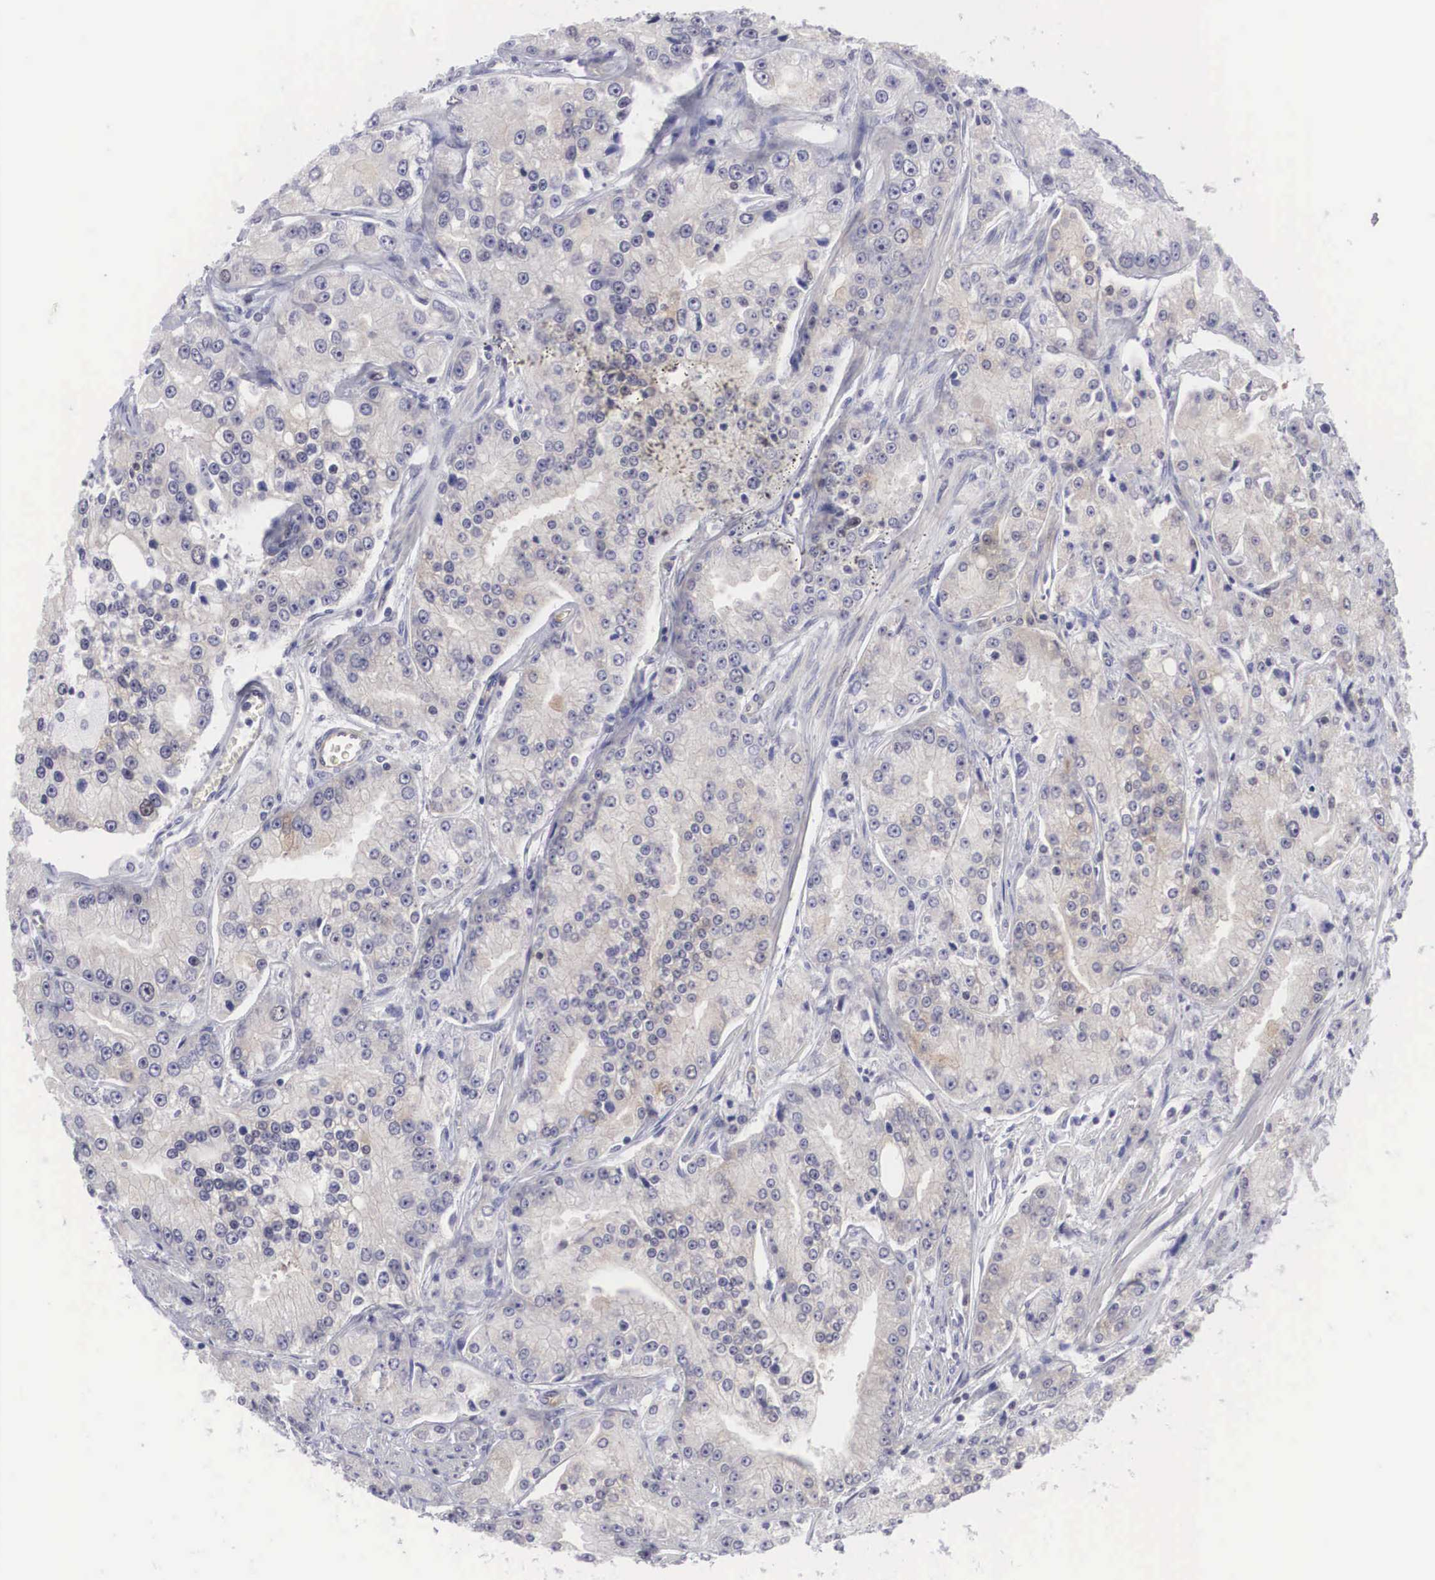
{"staining": {"intensity": "negative", "quantity": "none", "location": "none"}, "tissue": "prostate cancer", "cell_type": "Tumor cells", "image_type": "cancer", "snomed": [{"axis": "morphology", "description": "Adenocarcinoma, Medium grade"}, {"axis": "topography", "description": "Prostate"}], "caption": "High power microscopy histopathology image of an immunohistochemistry photomicrograph of prostate cancer (medium-grade adenocarcinoma), revealing no significant positivity in tumor cells.", "gene": "MAST4", "patient": {"sex": "male", "age": 72}}